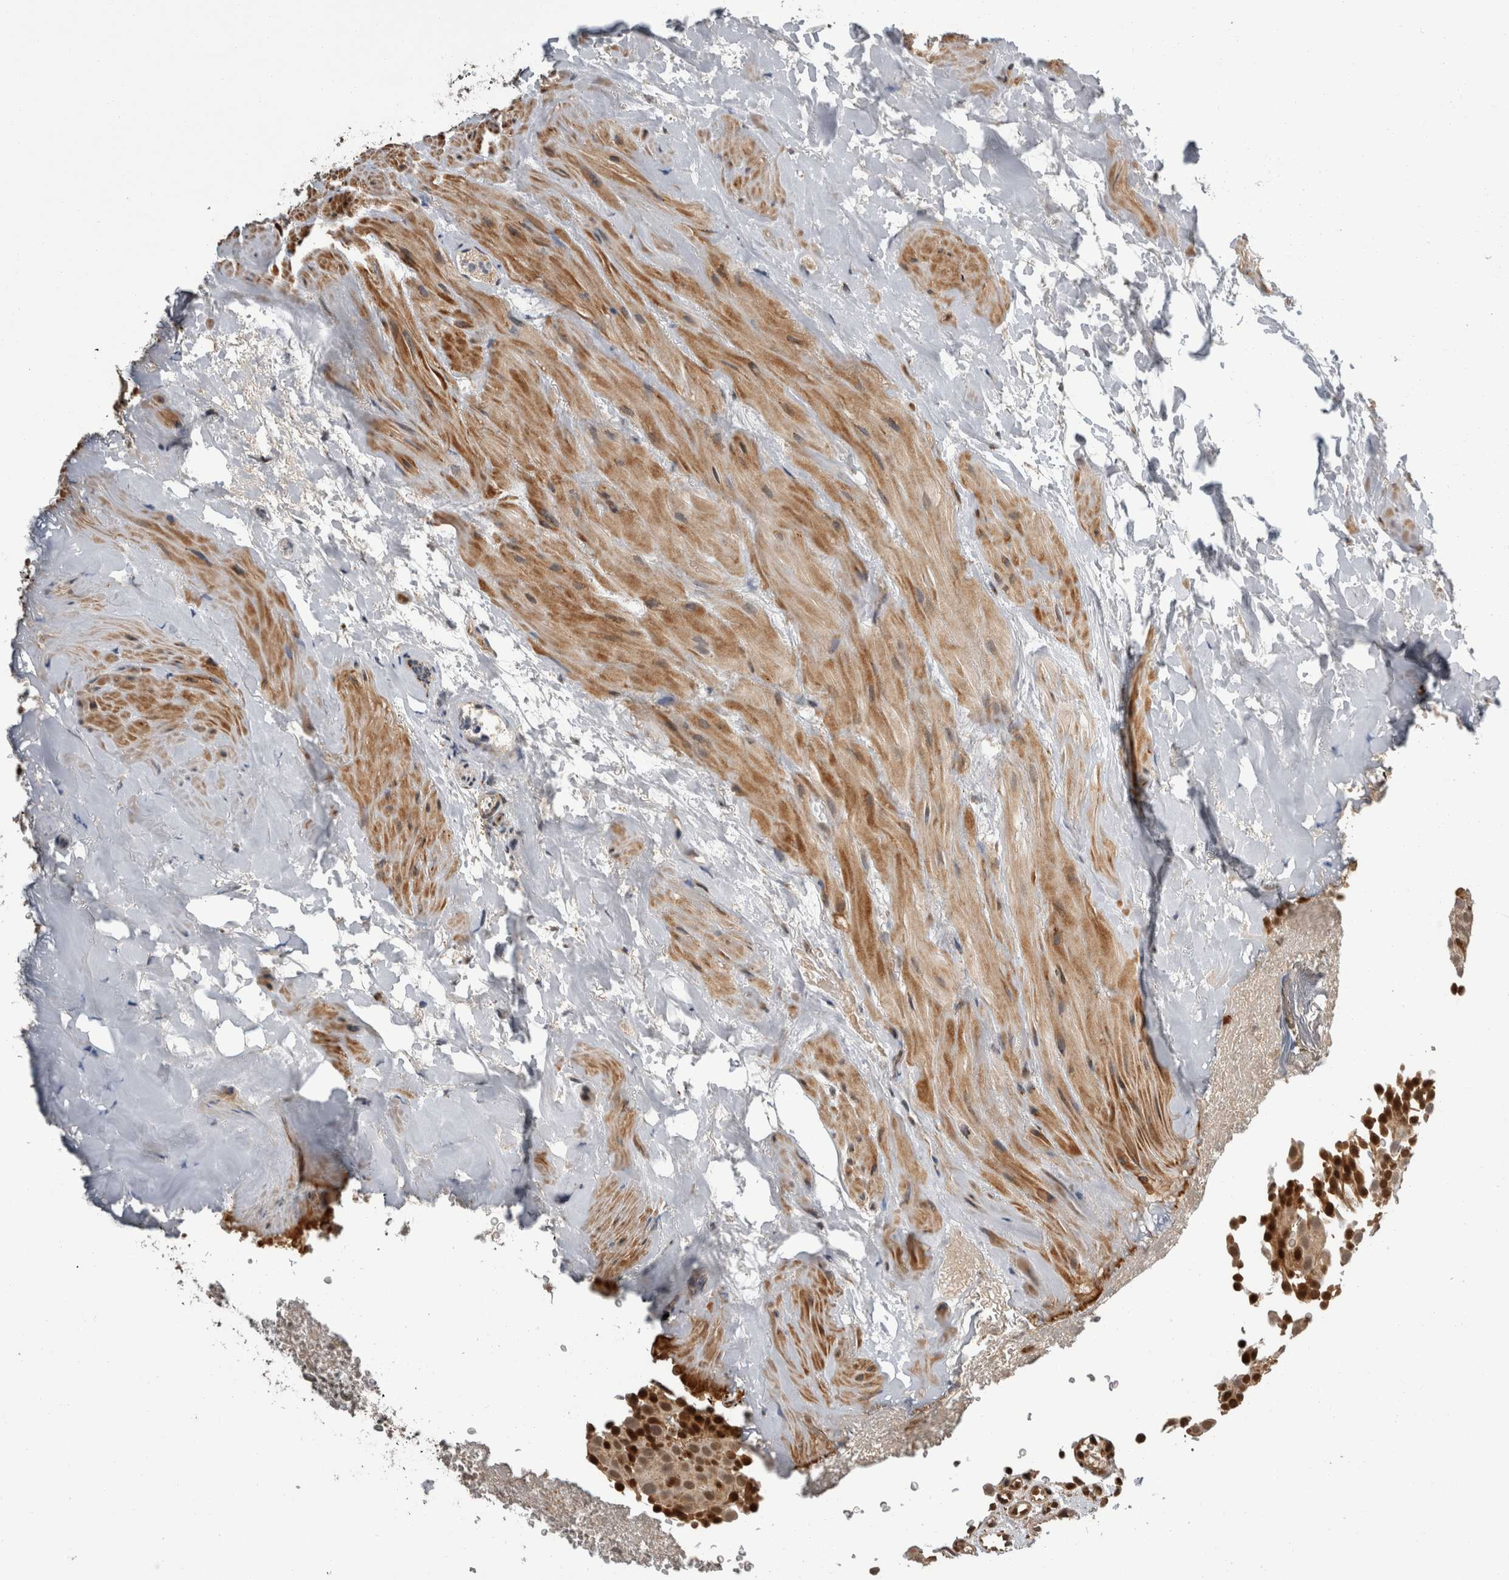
{"staining": {"intensity": "strong", "quantity": ">75%", "location": "nuclear"}, "tissue": "urothelial cancer", "cell_type": "Tumor cells", "image_type": "cancer", "snomed": [{"axis": "morphology", "description": "Urothelial carcinoma, Low grade"}, {"axis": "topography", "description": "Urinary bladder"}], "caption": "Immunohistochemistry (IHC) (DAB (3,3'-diaminobenzidine)) staining of urothelial cancer shows strong nuclear protein expression in approximately >75% of tumor cells. Nuclei are stained in blue.", "gene": "CPSF2", "patient": {"sex": "male", "age": 78}}